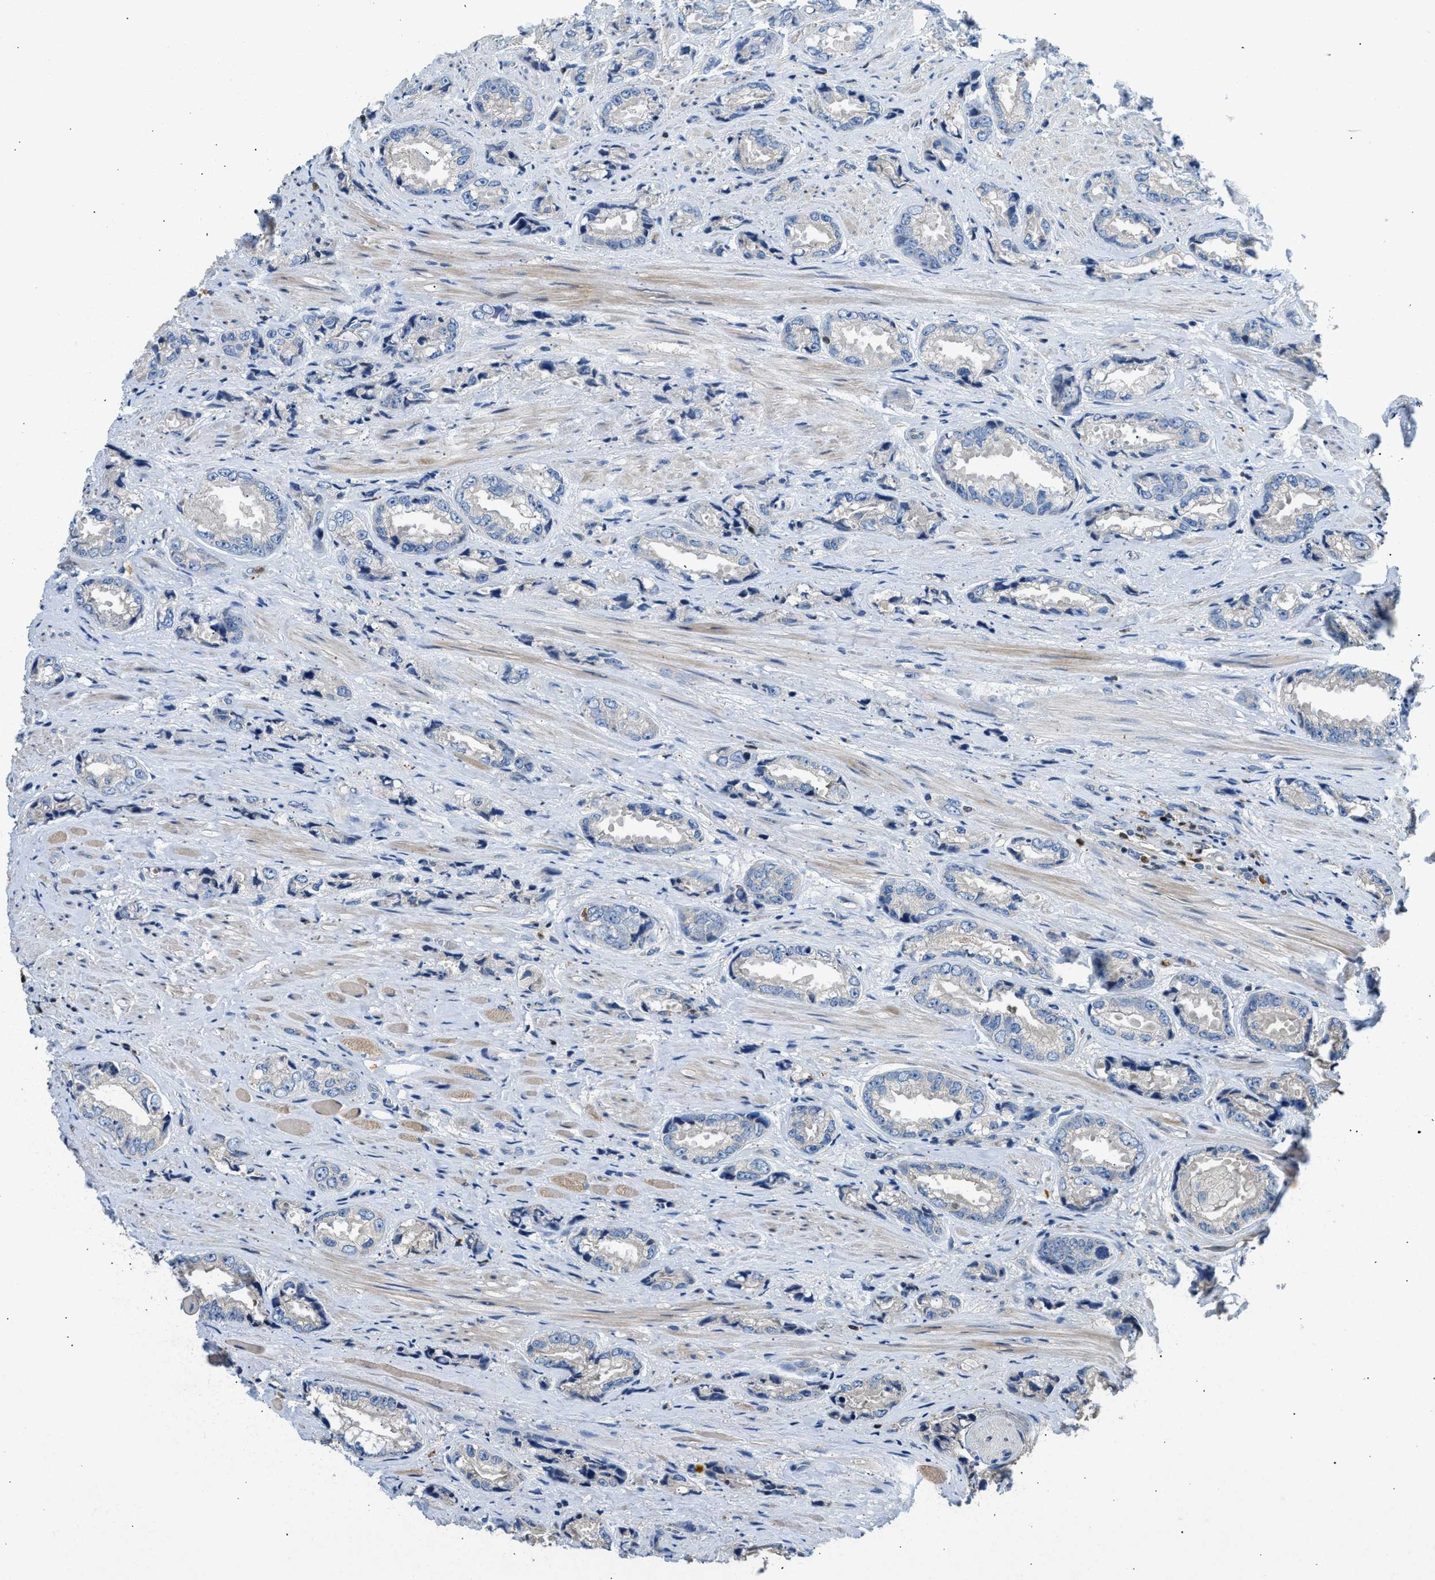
{"staining": {"intensity": "negative", "quantity": "none", "location": "none"}, "tissue": "prostate cancer", "cell_type": "Tumor cells", "image_type": "cancer", "snomed": [{"axis": "morphology", "description": "Adenocarcinoma, High grade"}, {"axis": "topography", "description": "Prostate"}], "caption": "The micrograph exhibits no staining of tumor cells in prostate cancer (high-grade adenocarcinoma).", "gene": "TOX", "patient": {"sex": "male", "age": 61}}